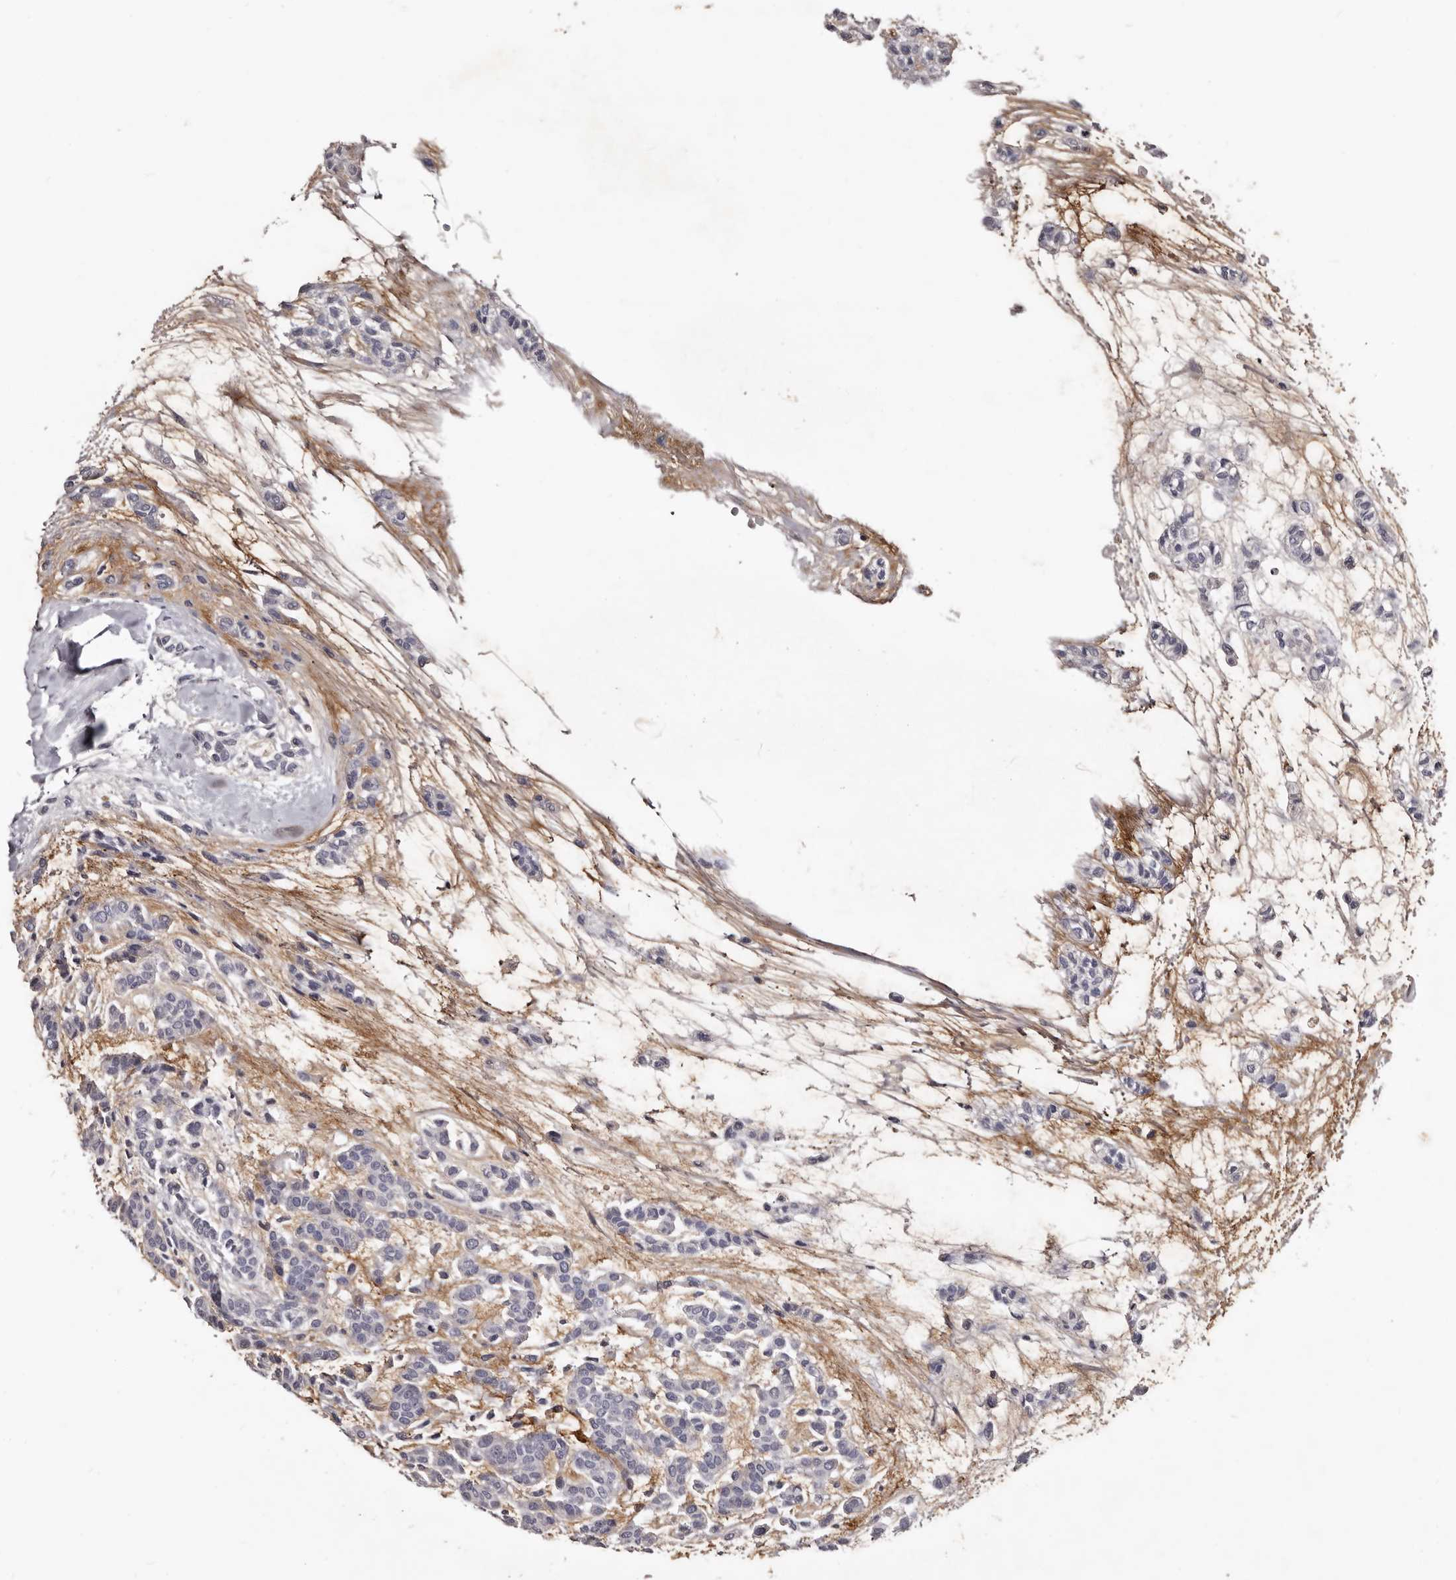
{"staining": {"intensity": "negative", "quantity": "none", "location": "none"}, "tissue": "head and neck cancer", "cell_type": "Tumor cells", "image_type": "cancer", "snomed": [{"axis": "morphology", "description": "Adenocarcinoma, NOS"}, {"axis": "morphology", "description": "Adenoma, NOS"}, {"axis": "topography", "description": "Head-Neck"}], "caption": "The image demonstrates no staining of tumor cells in adenocarcinoma (head and neck).", "gene": "SLC10A4", "patient": {"sex": "female", "age": 55}}